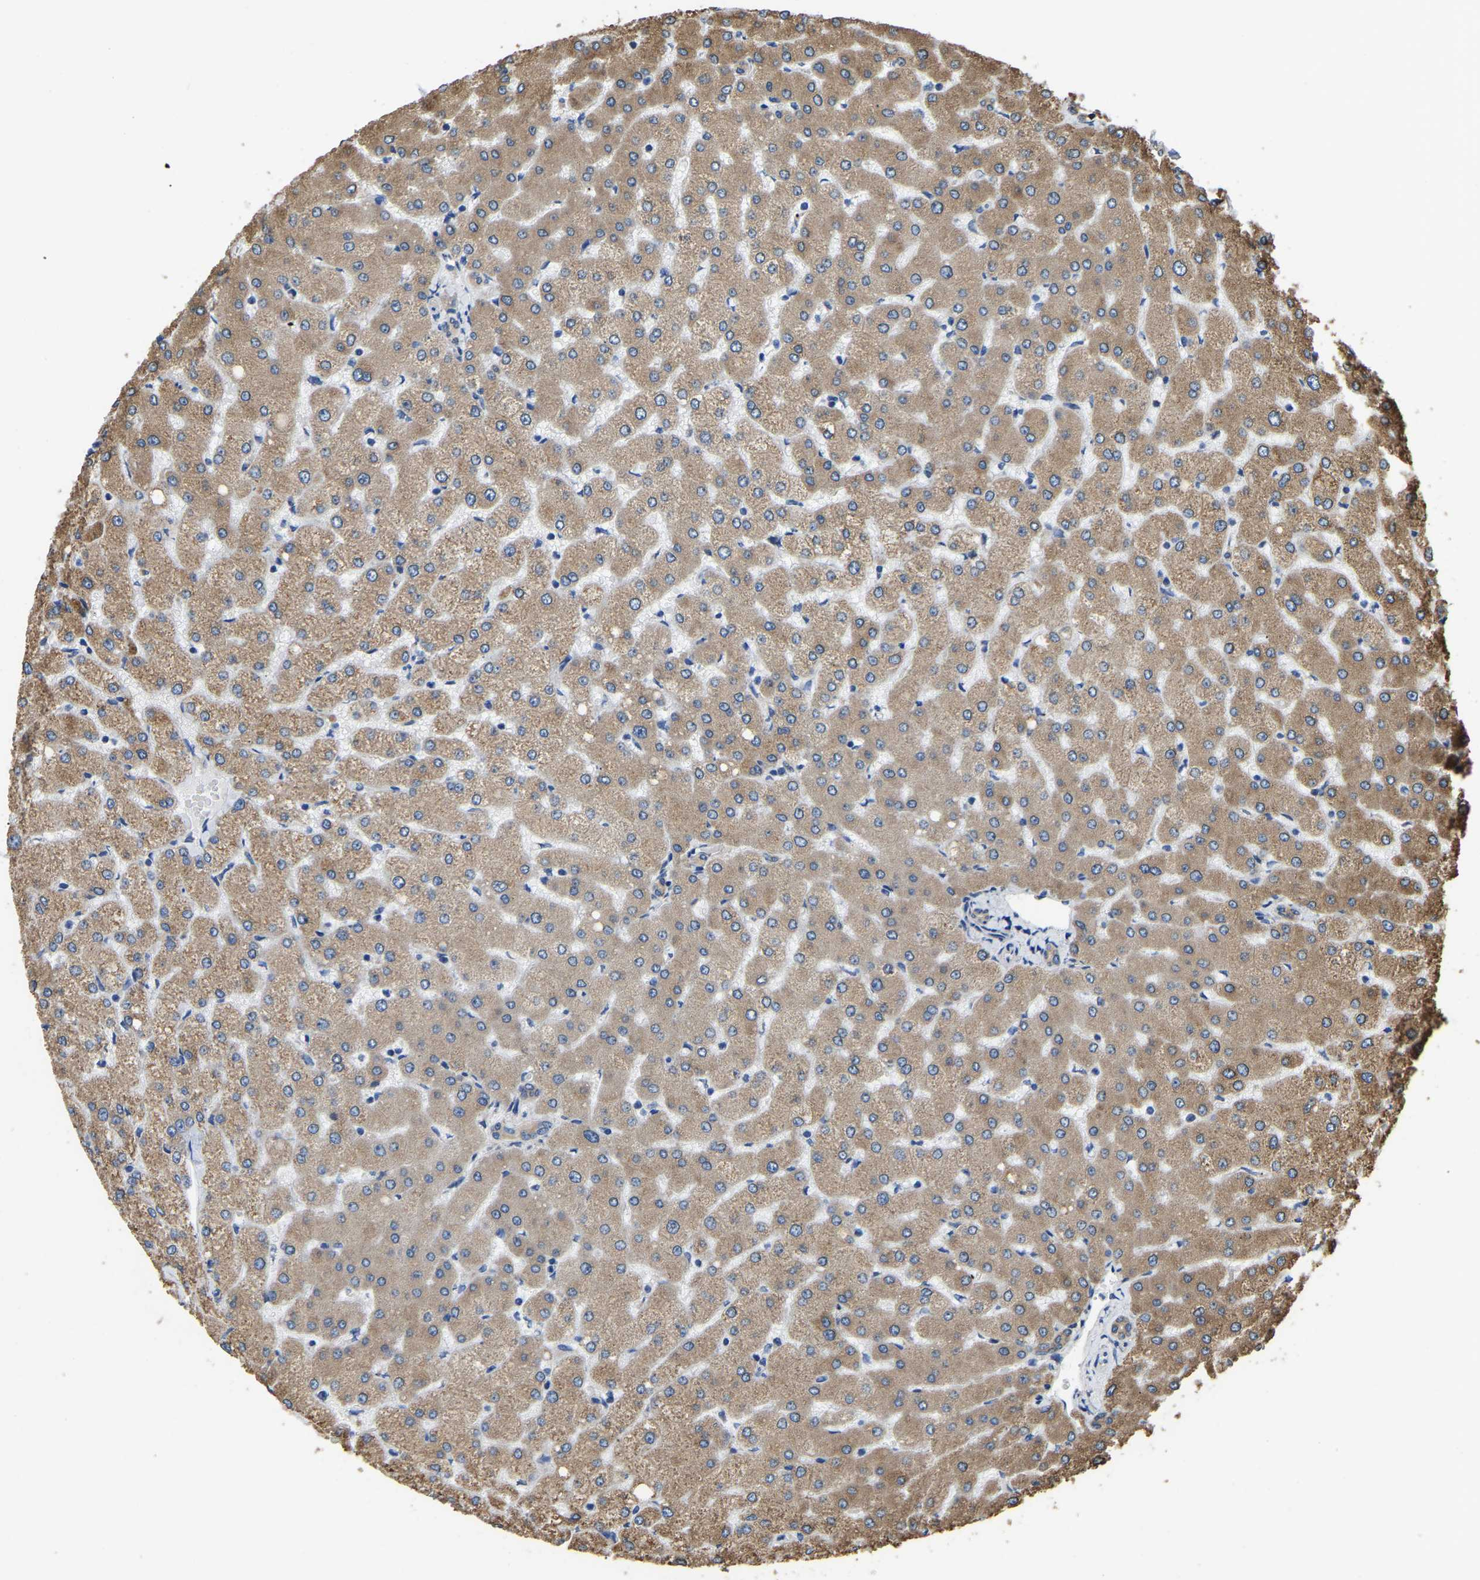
{"staining": {"intensity": "weak", "quantity": ">75%", "location": "cytoplasmic/membranous"}, "tissue": "liver", "cell_type": "Cholangiocytes", "image_type": "normal", "snomed": [{"axis": "morphology", "description": "Normal tissue, NOS"}, {"axis": "topography", "description": "Liver"}], "caption": "Approximately >75% of cholangiocytes in unremarkable human liver exhibit weak cytoplasmic/membranous protein staining as visualized by brown immunohistochemical staining.", "gene": "ARL6IP5", "patient": {"sex": "female", "age": 54}}